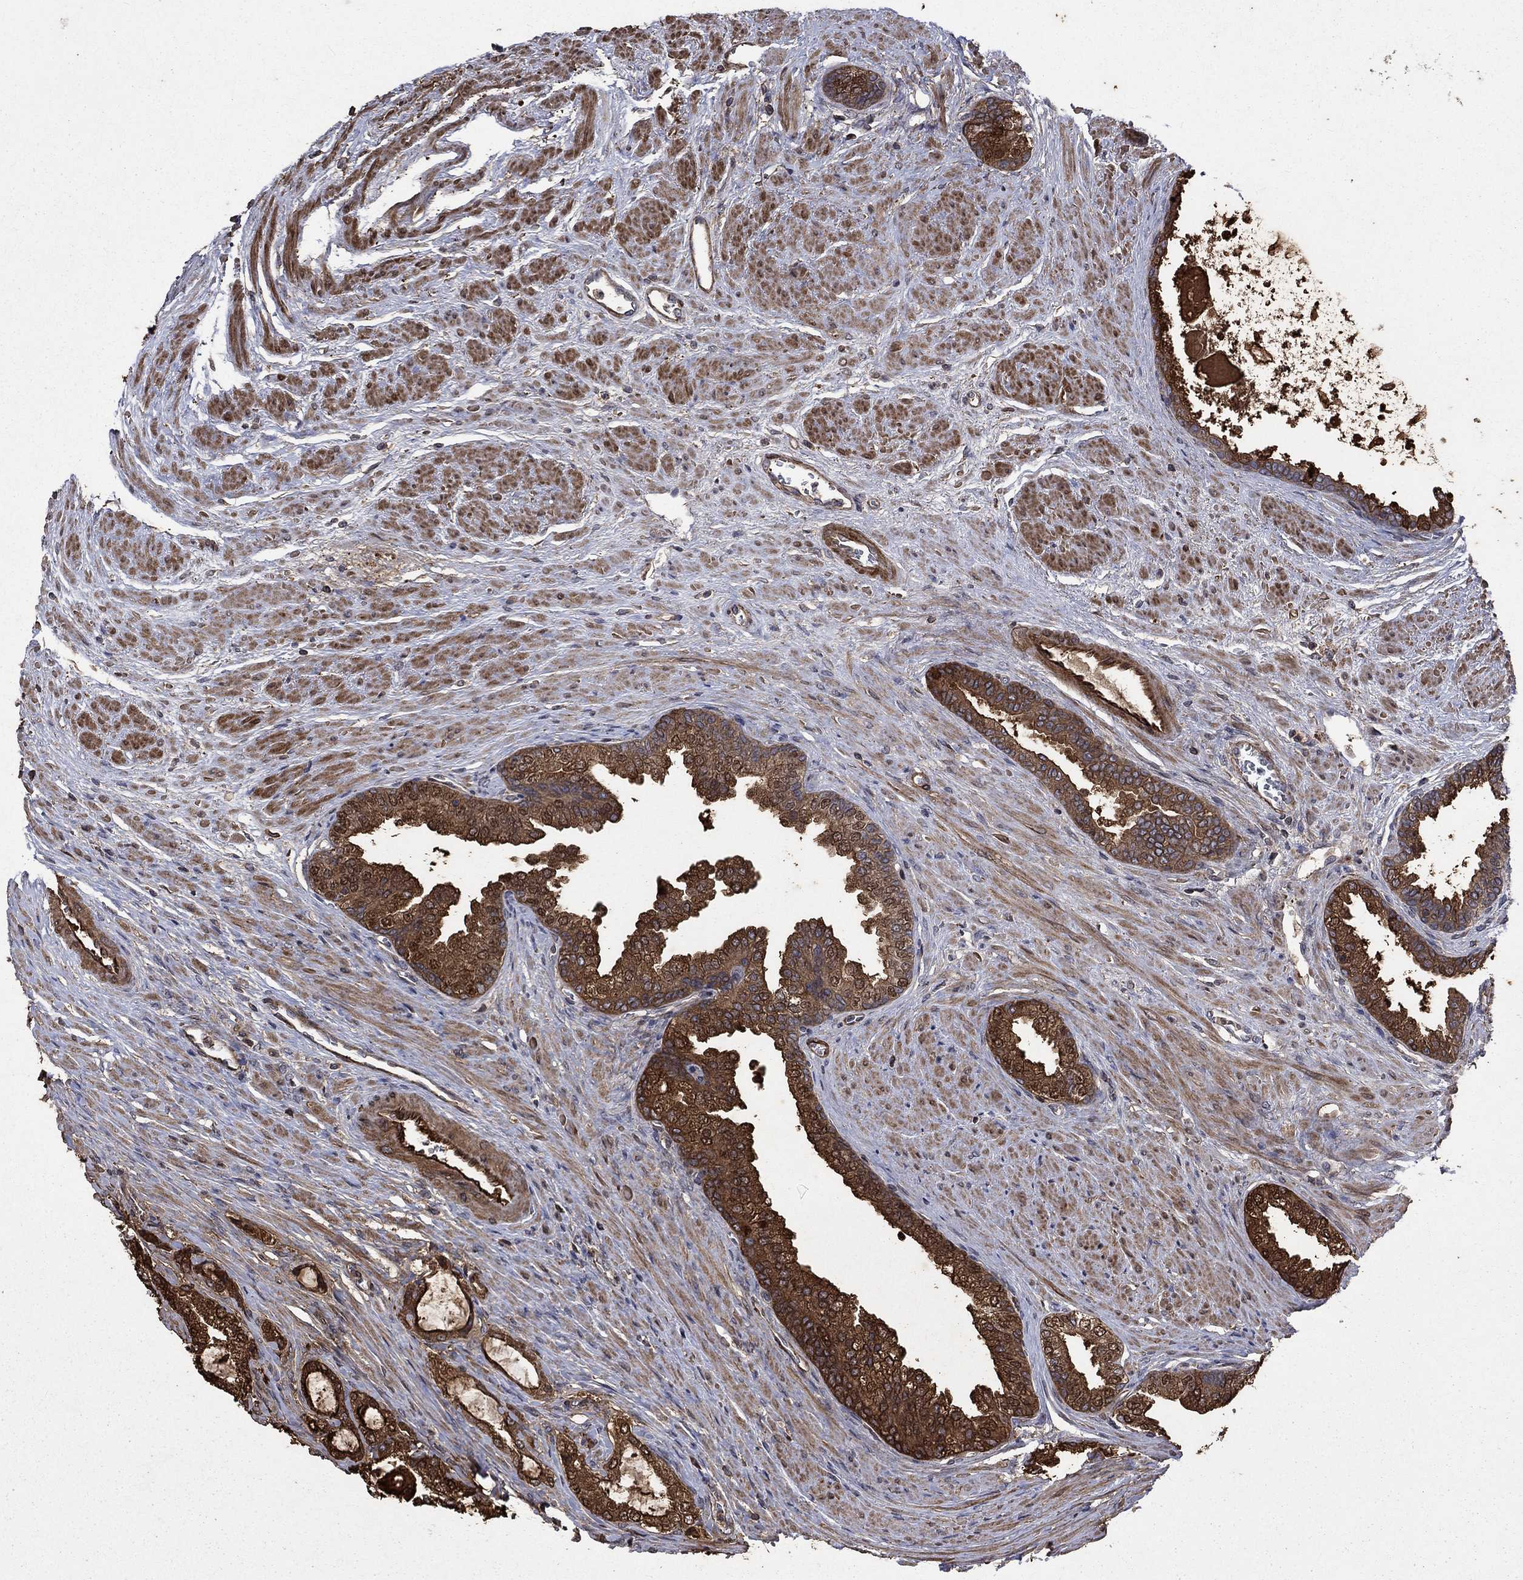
{"staining": {"intensity": "strong", "quantity": ">75%", "location": "cytoplasmic/membranous"}, "tissue": "prostate cancer", "cell_type": "Tumor cells", "image_type": "cancer", "snomed": [{"axis": "morphology", "description": "Adenocarcinoma, NOS"}, {"axis": "topography", "description": "Prostate and seminal vesicle, NOS"}, {"axis": "topography", "description": "Prostate"}], "caption": "A micrograph showing strong cytoplasmic/membranous positivity in approximately >75% of tumor cells in prostate adenocarcinoma, as visualized by brown immunohistochemical staining.", "gene": "PDE3A", "patient": {"sex": "male", "age": 62}}